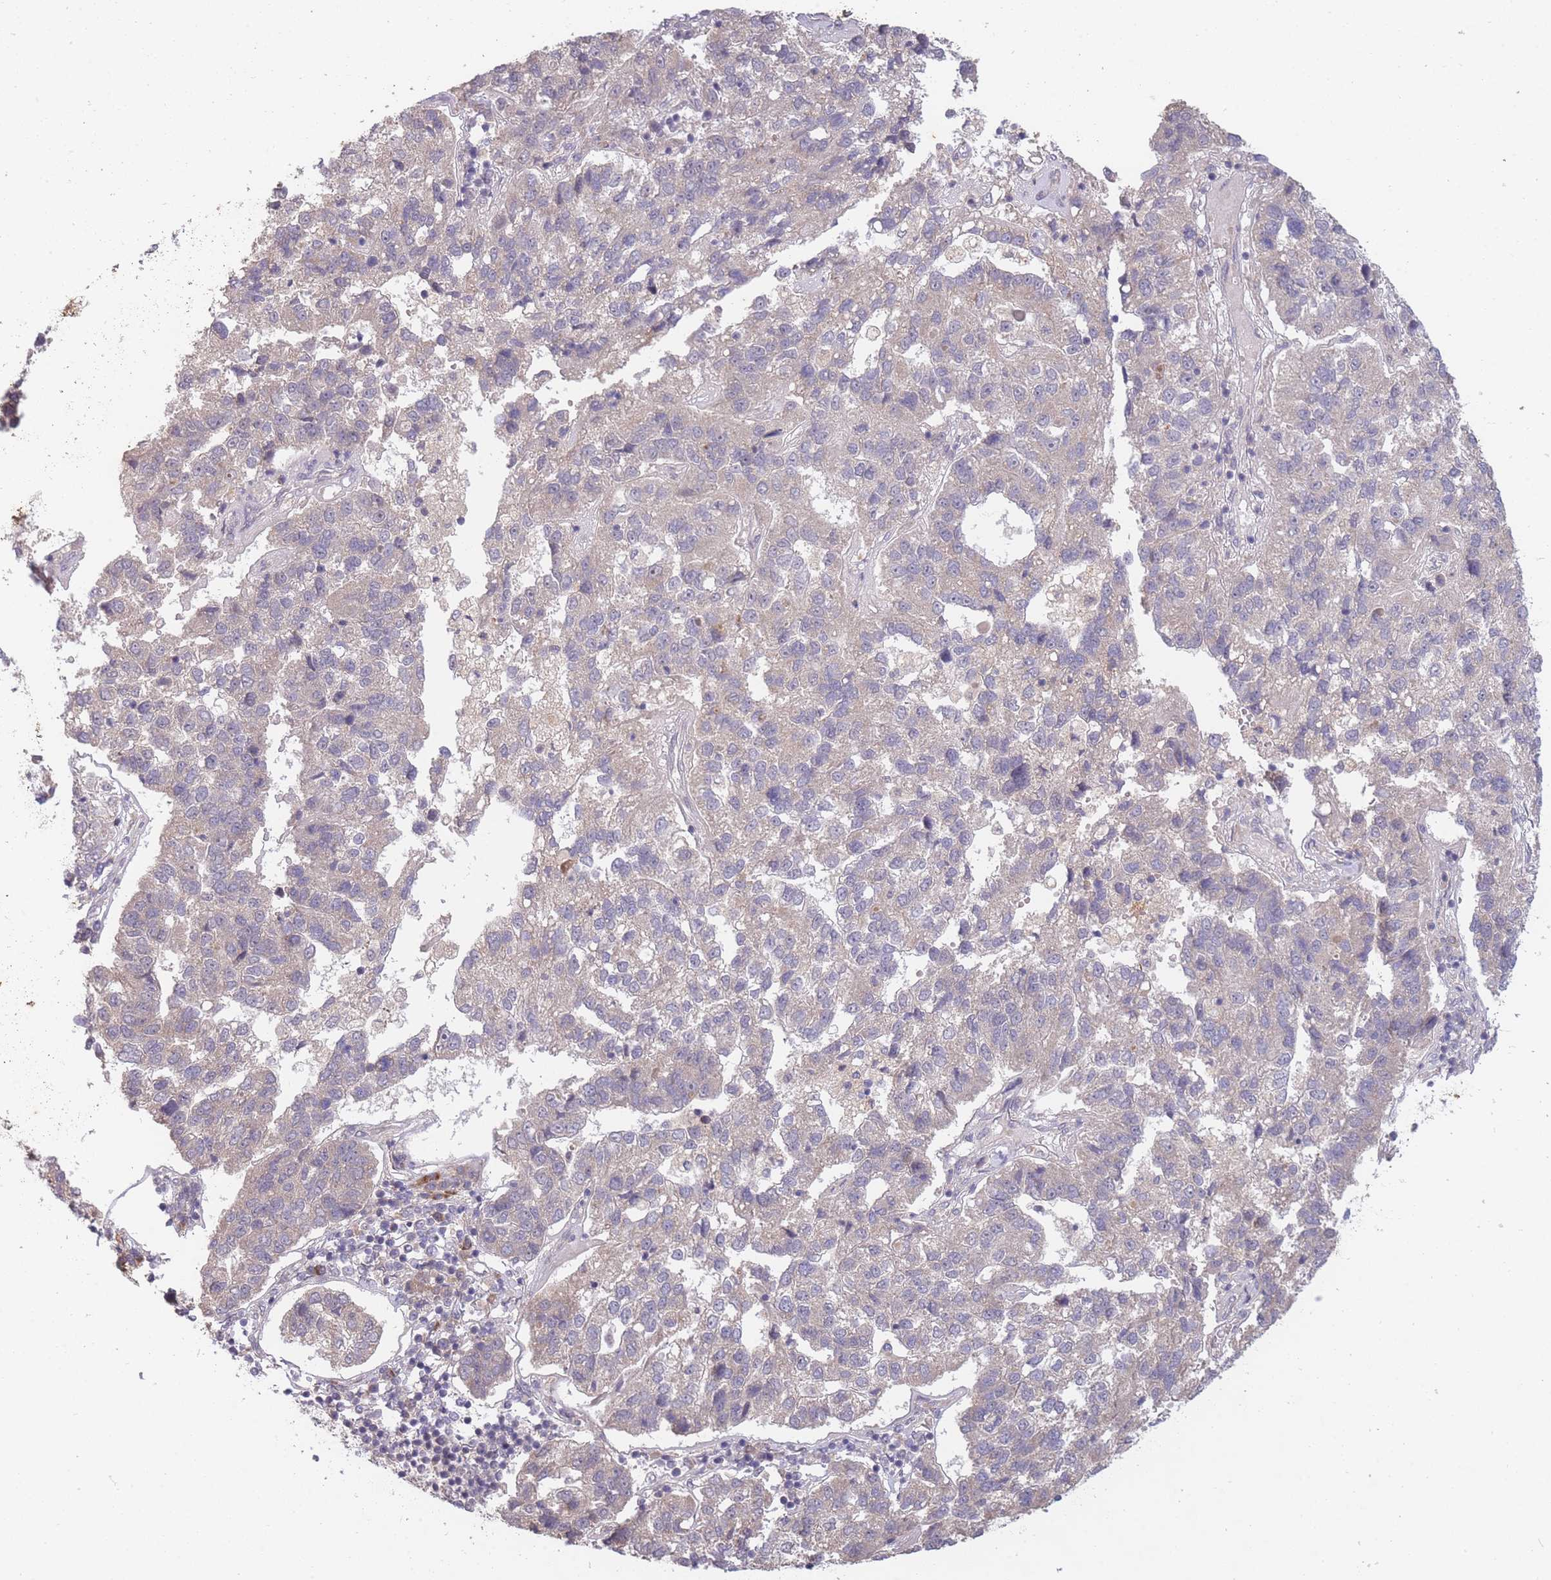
{"staining": {"intensity": "negative", "quantity": "none", "location": "none"}, "tissue": "pancreatic cancer", "cell_type": "Tumor cells", "image_type": "cancer", "snomed": [{"axis": "morphology", "description": "Adenocarcinoma, NOS"}, {"axis": "topography", "description": "Pancreas"}], "caption": "An immunohistochemistry micrograph of pancreatic cancer is shown. There is no staining in tumor cells of pancreatic cancer.", "gene": "SMC6", "patient": {"sex": "female", "age": 61}}